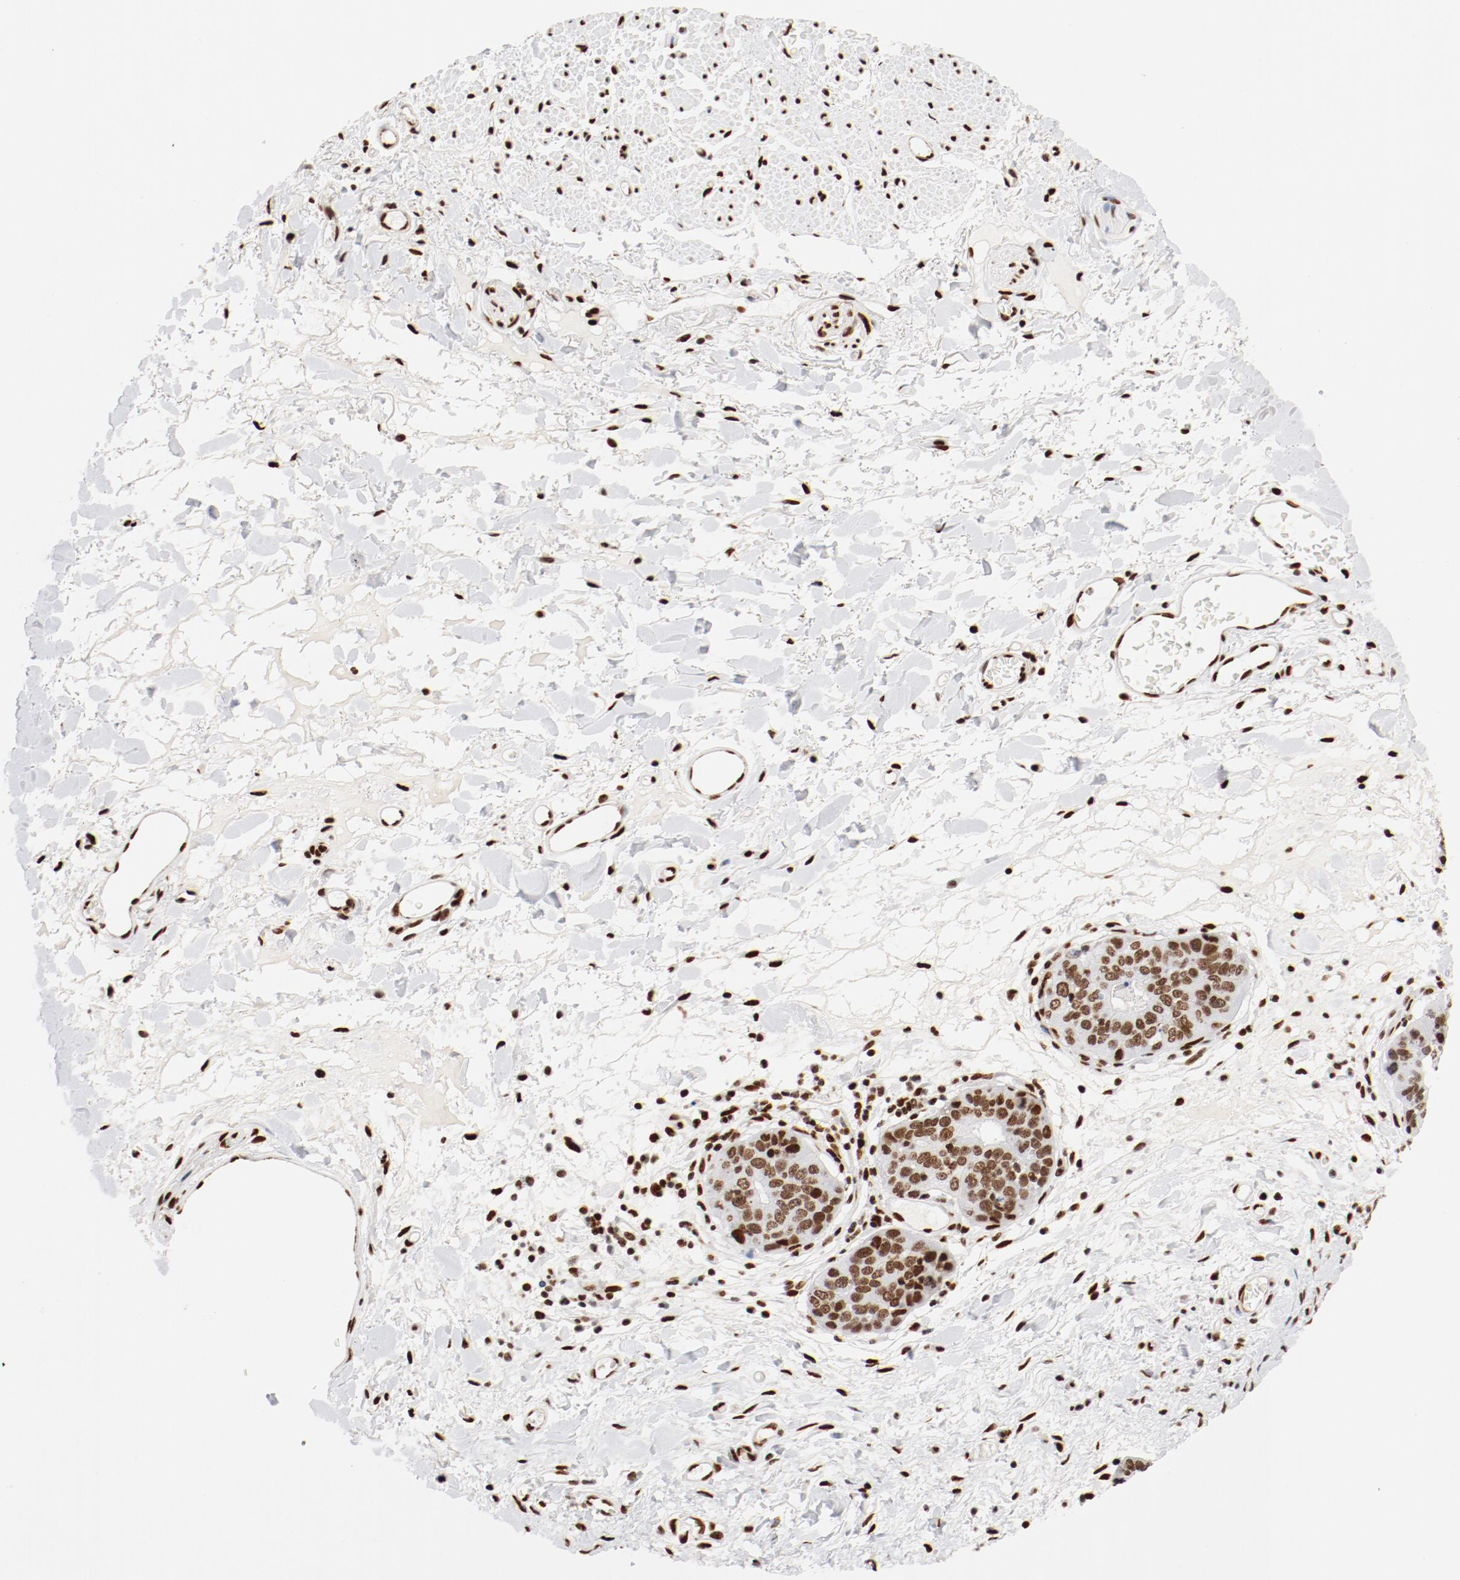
{"staining": {"intensity": "strong", "quantity": ">75%", "location": "nuclear"}, "tissue": "stomach cancer", "cell_type": "Tumor cells", "image_type": "cancer", "snomed": [{"axis": "morphology", "description": "Adenocarcinoma, NOS"}, {"axis": "topography", "description": "Esophagus"}, {"axis": "topography", "description": "Stomach"}], "caption": "Stomach adenocarcinoma stained with a brown dye shows strong nuclear positive staining in about >75% of tumor cells.", "gene": "CTBP1", "patient": {"sex": "male", "age": 74}}